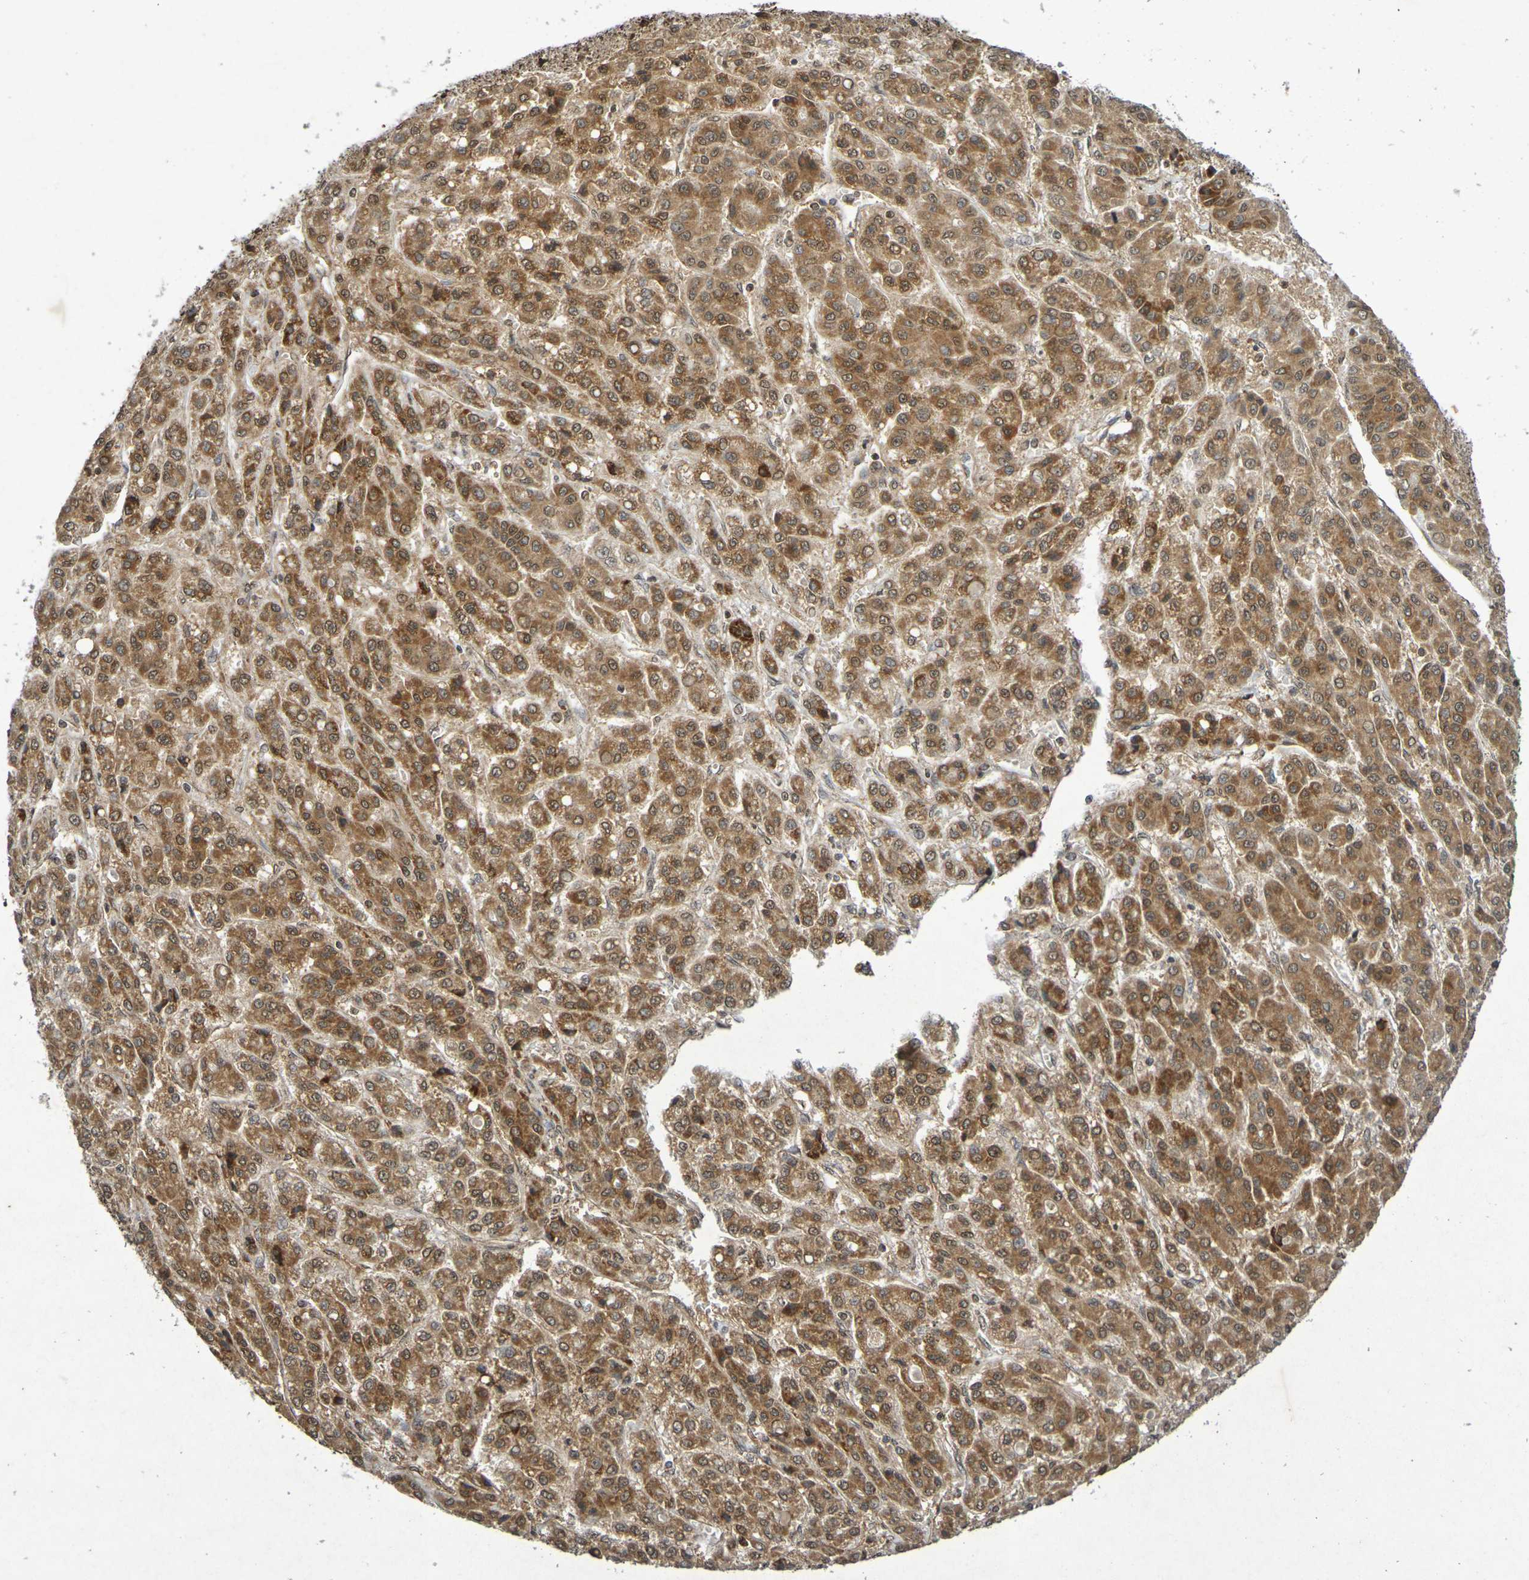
{"staining": {"intensity": "moderate", "quantity": ">75%", "location": "cytoplasmic/membranous,nuclear"}, "tissue": "liver cancer", "cell_type": "Tumor cells", "image_type": "cancer", "snomed": [{"axis": "morphology", "description": "Carcinoma, Hepatocellular, NOS"}, {"axis": "topography", "description": "Liver"}], "caption": "This image reveals liver cancer stained with immunohistochemistry to label a protein in brown. The cytoplasmic/membranous and nuclear of tumor cells show moderate positivity for the protein. Nuclei are counter-stained blue.", "gene": "GUCY1A2", "patient": {"sex": "male", "age": 70}}